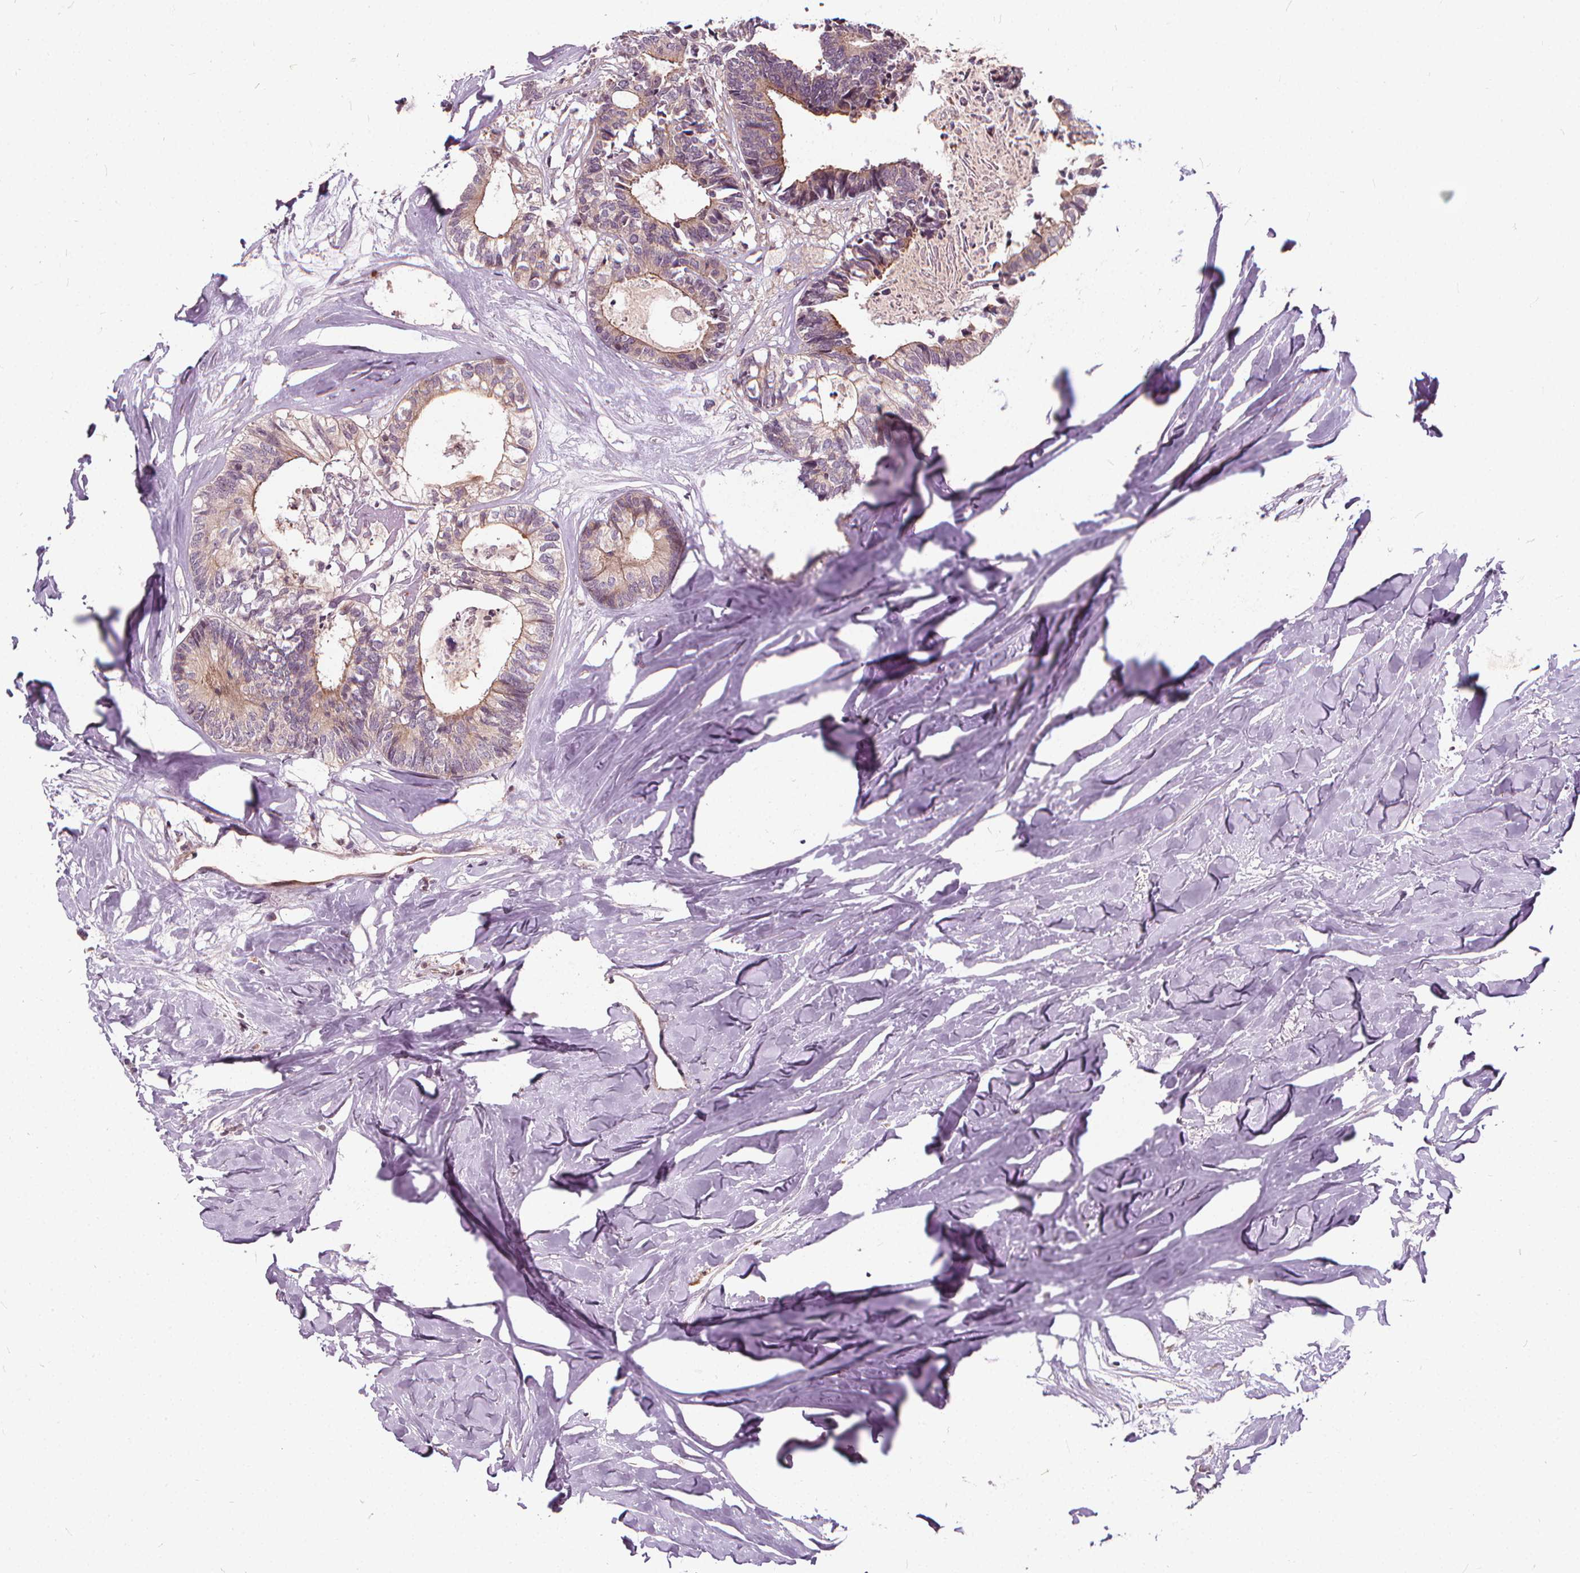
{"staining": {"intensity": "moderate", "quantity": "25%-75%", "location": "cytoplasmic/membranous"}, "tissue": "colorectal cancer", "cell_type": "Tumor cells", "image_type": "cancer", "snomed": [{"axis": "morphology", "description": "Adenocarcinoma, NOS"}, {"axis": "topography", "description": "Colon"}, {"axis": "topography", "description": "Rectum"}], "caption": "Colorectal adenocarcinoma was stained to show a protein in brown. There is medium levels of moderate cytoplasmic/membranous positivity in approximately 25%-75% of tumor cells.", "gene": "INPP5E", "patient": {"sex": "male", "age": 57}}